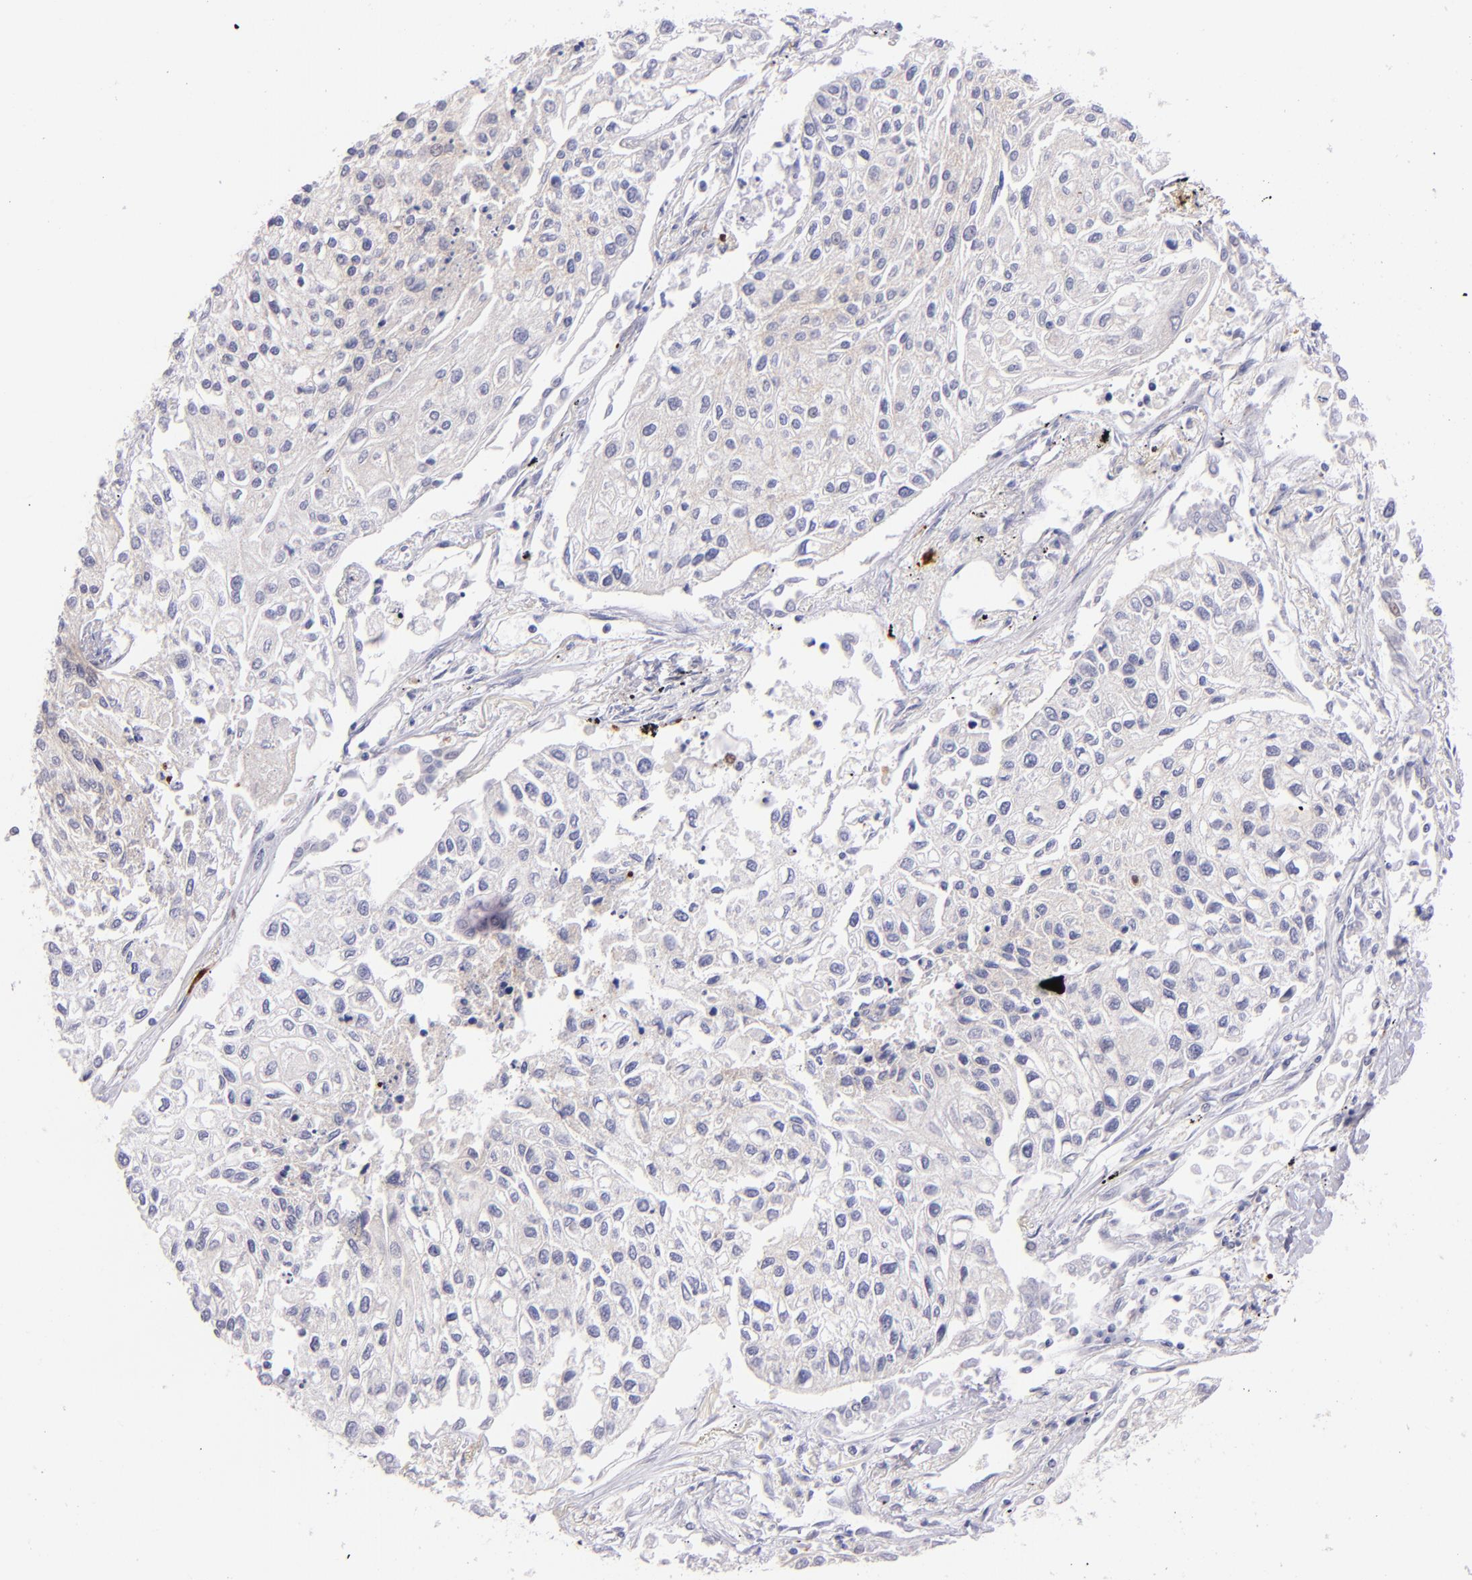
{"staining": {"intensity": "weak", "quantity": ">75%", "location": "cytoplasmic/membranous"}, "tissue": "lung cancer", "cell_type": "Tumor cells", "image_type": "cancer", "snomed": [{"axis": "morphology", "description": "Squamous cell carcinoma, NOS"}, {"axis": "topography", "description": "Lung"}], "caption": "The photomicrograph exhibits immunohistochemical staining of lung cancer (squamous cell carcinoma). There is weak cytoplasmic/membranous staining is identified in about >75% of tumor cells.", "gene": "SH2D4A", "patient": {"sex": "male", "age": 75}}